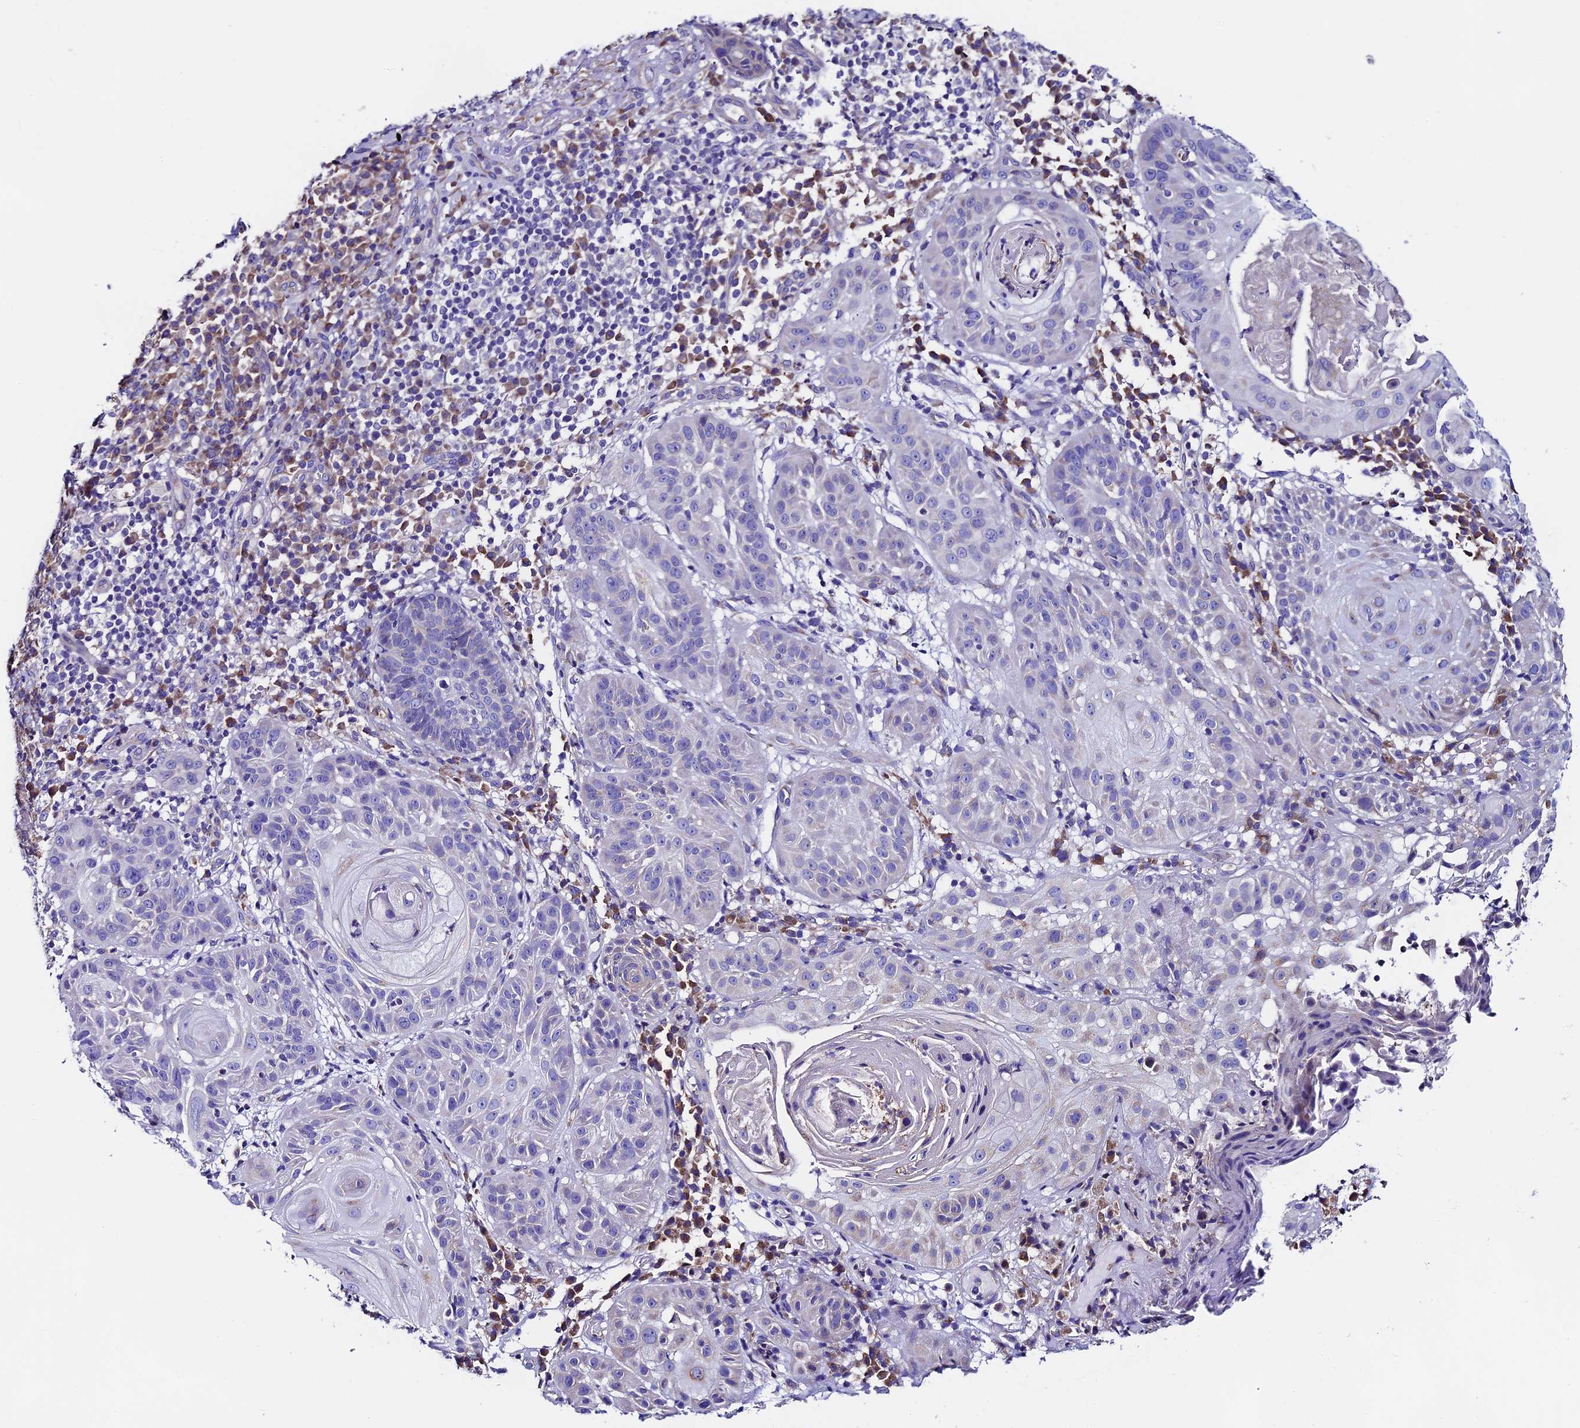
{"staining": {"intensity": "negative", "quantity": "none", "location": "none"}, "tissue": "skin cancer", "cell_type": "Tumor cells", "image_type": "cancer", "snomed": [{"axis": "morphology", "description": "Normal tissue, NOS"}, {"axis": "morphology", "description": "Basal cell carcinoma"}, {"axis": "topography", "description": "Skin"}], "caption": "An IHC micrograph of basal cell carcinoma (skin) is shown. There is no staining in tumor cells of basal cell carcinoma (skin).", "gene": "COMTD1", "patient": {"sex": "male", "age": 93}}